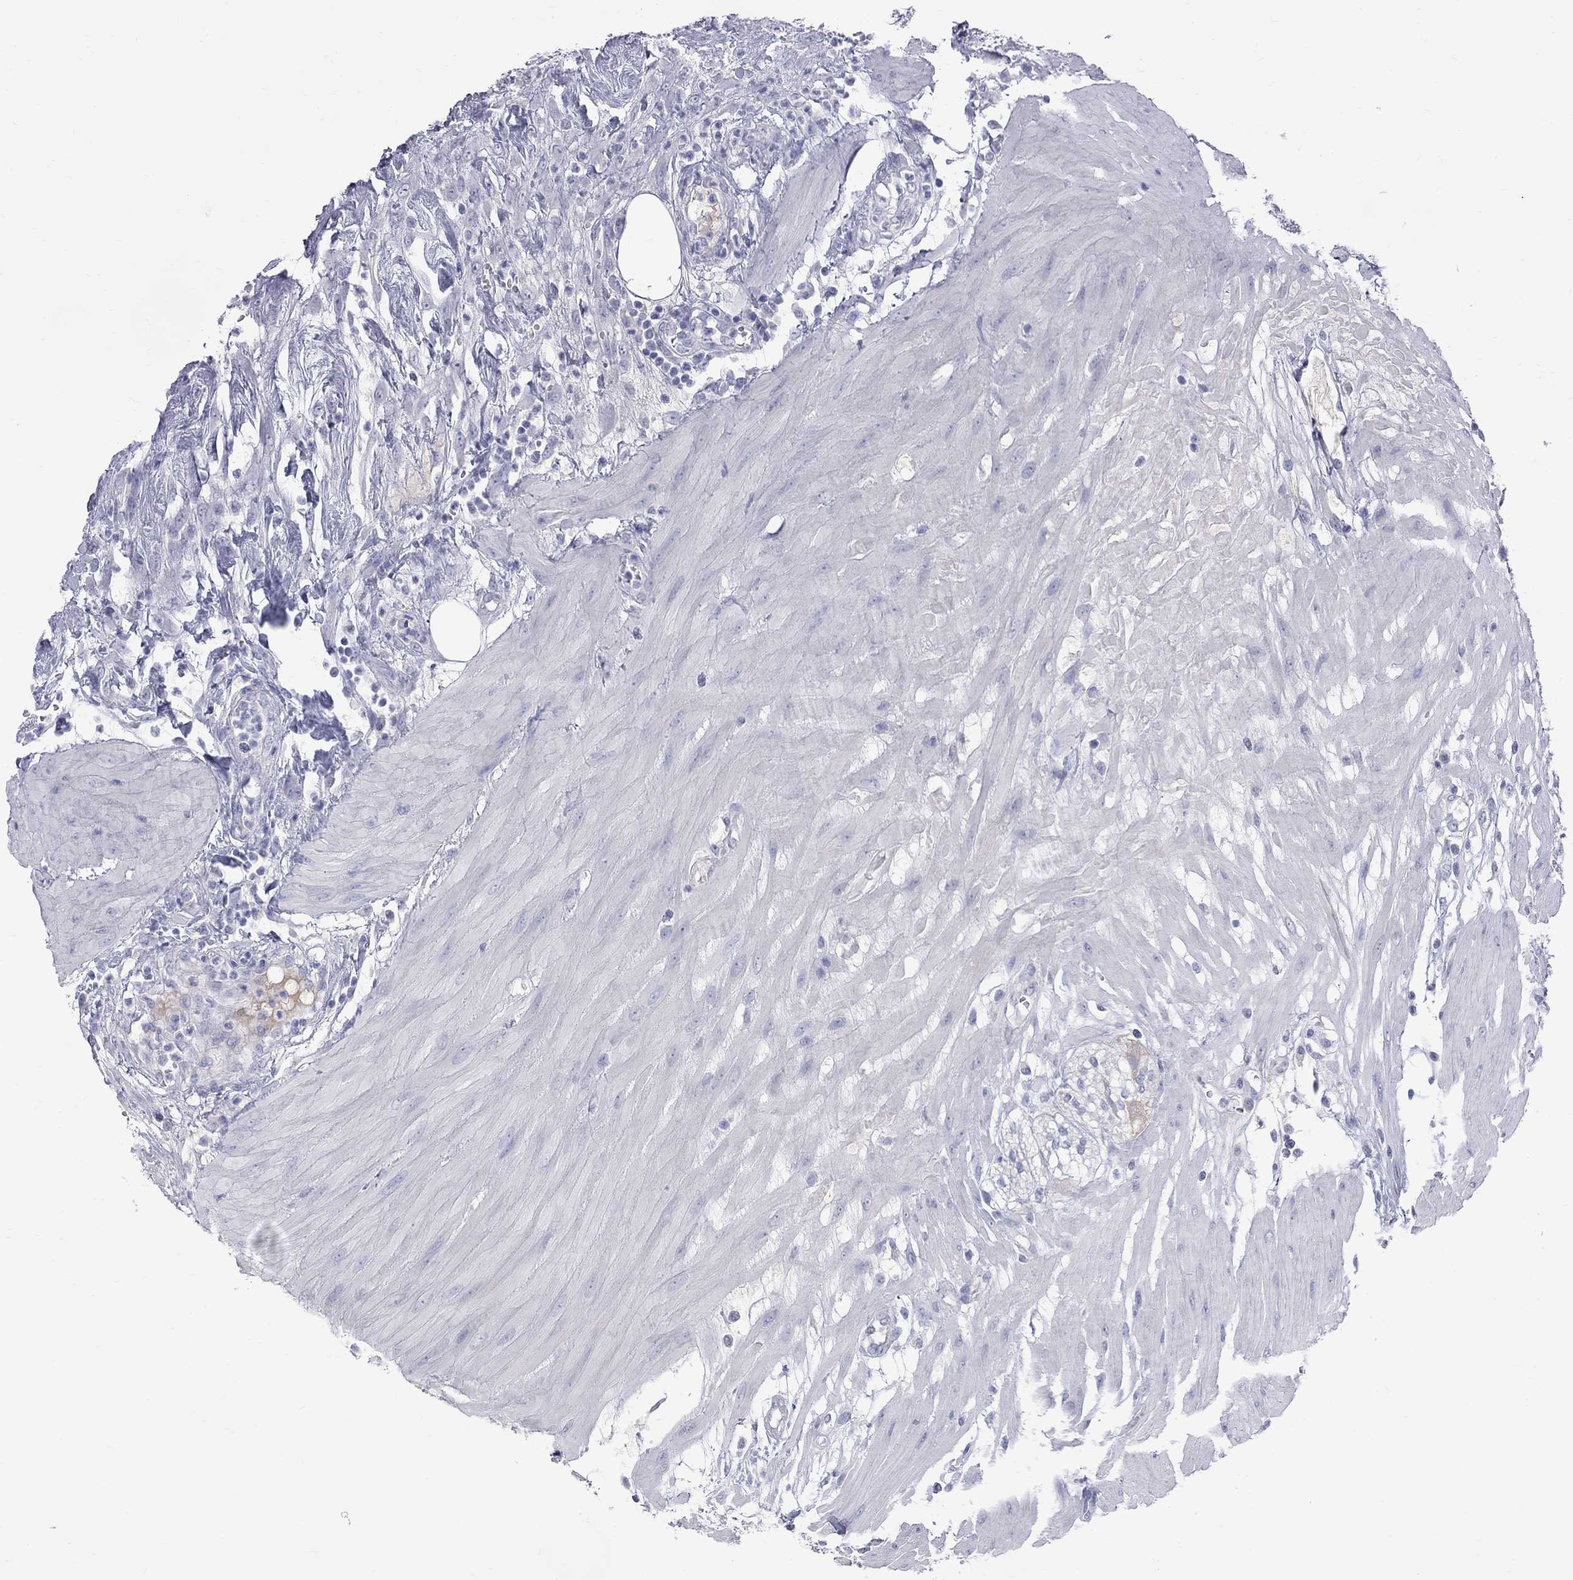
{"staining": {"intensity": "negative", "quantity": "none", "location": "none"}, "tissue": "colon", "cell_type": "Endothelial cells", "image_type": "normal", "snomed": [{"axis": "morphology", "description": "Normal tissue, NOS"}, {"axis": "morphology", "description": "Adenocarcinoma, NOS"}, {"axis": "topography", "description": "Colon"}], "caption": "The micrograph reveals no staining of endothelial cells in normal colon.", "gene": "KCND2", "patient": {"sex": "male", "age": 65}}